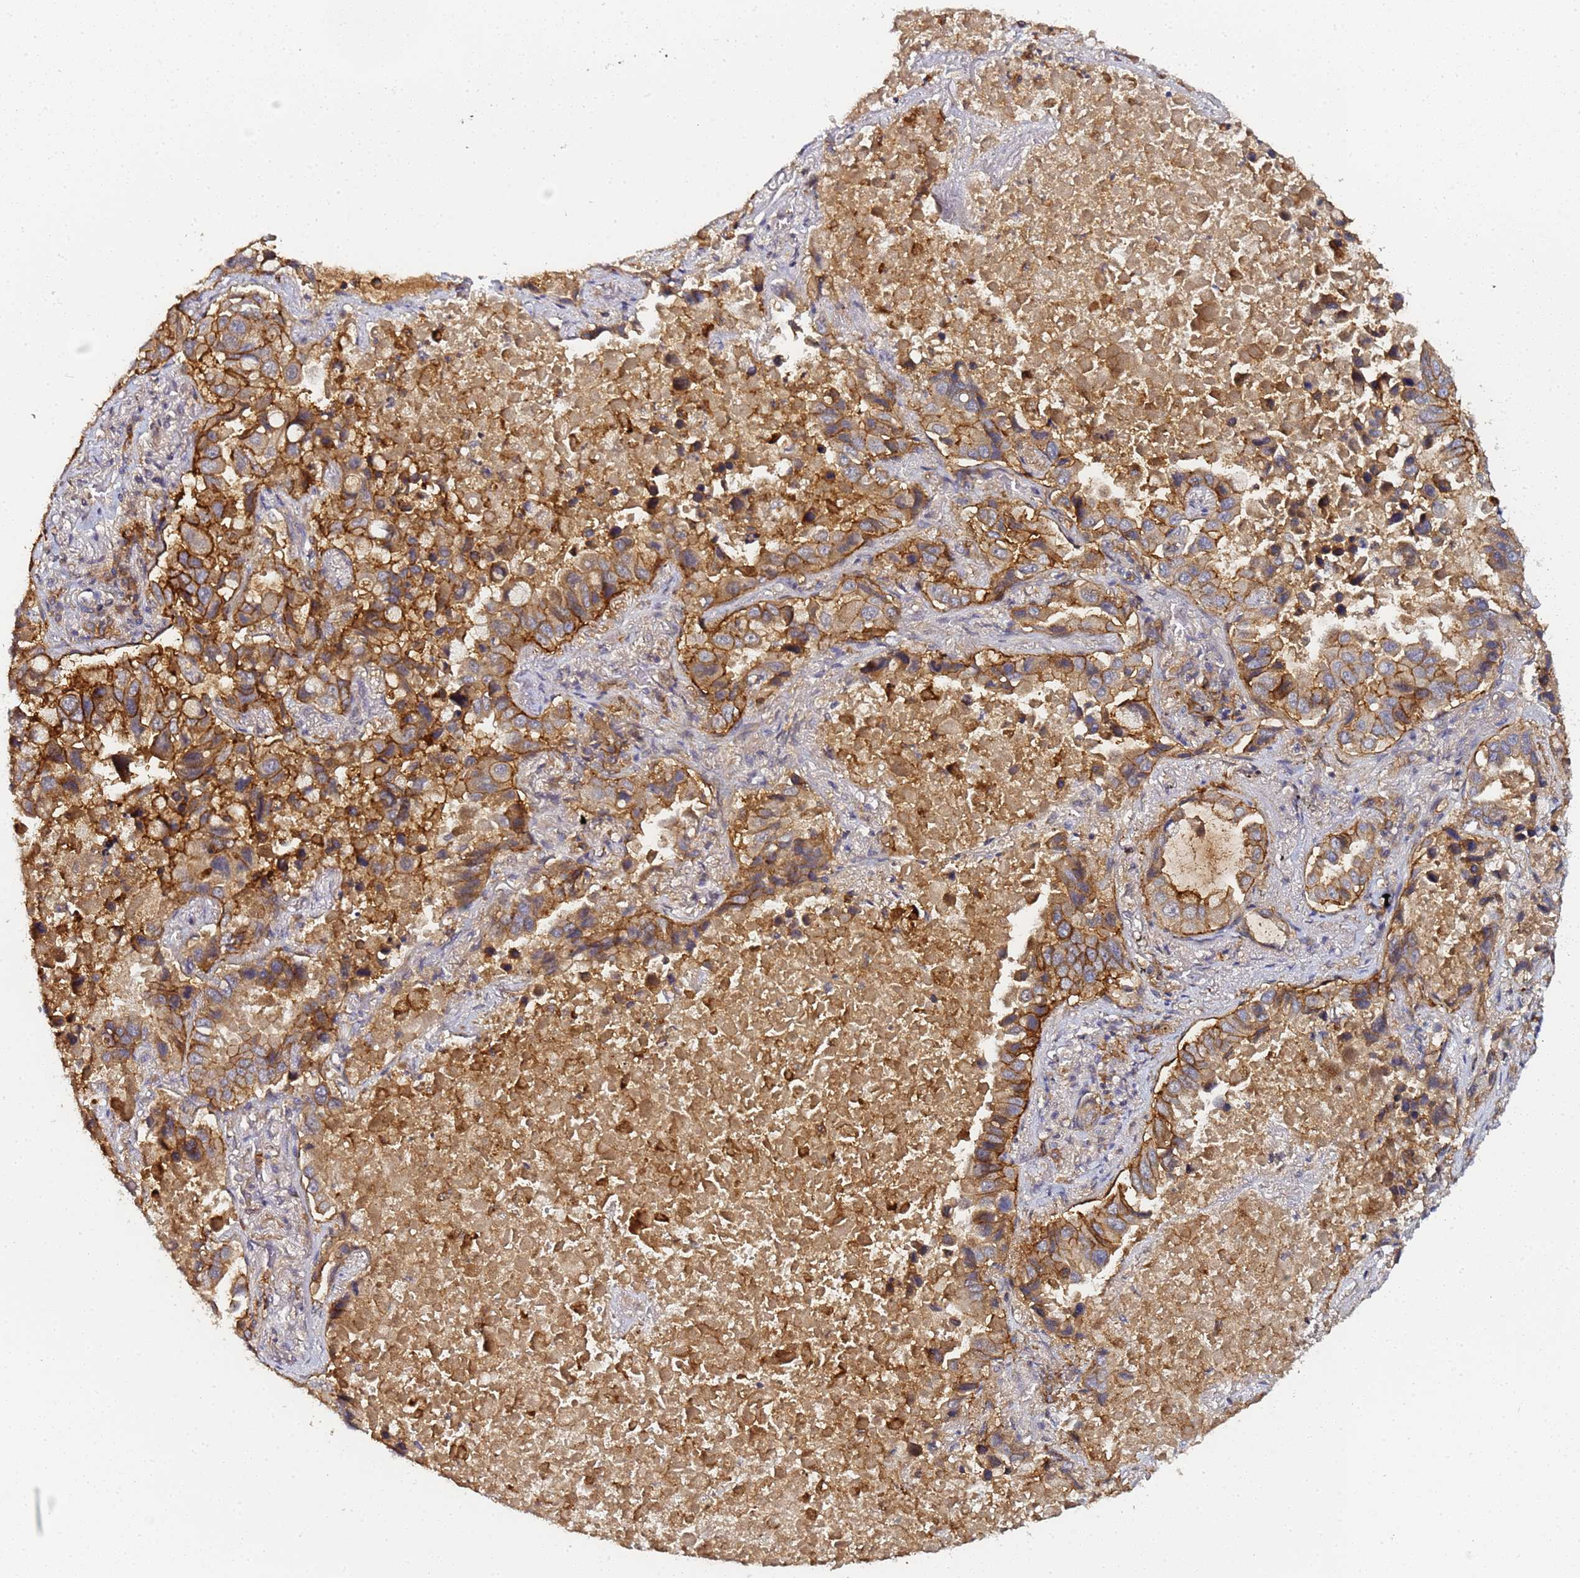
{"staining": {"intensity": "moderate", "quantity": ">75%", "location": "cytoplasmic/membranous"}, "tissue": "lung cancer", "cell_type": "Tumor cells", "image_type": "cancer", "snomed": [{"axis": "morphology", "description": "Adenocarcinoma, NOS"}, {"axis": "topography", "description": "Lung"}], "caption": "Lung cancer (adenocarcinoma) stained with IHC exhibits moderate cytoplasmic/membranous staining in approximately >75% of tumor cells.", "gene": "LRRC69", "patient": {"sex": "male", "age": 64}}